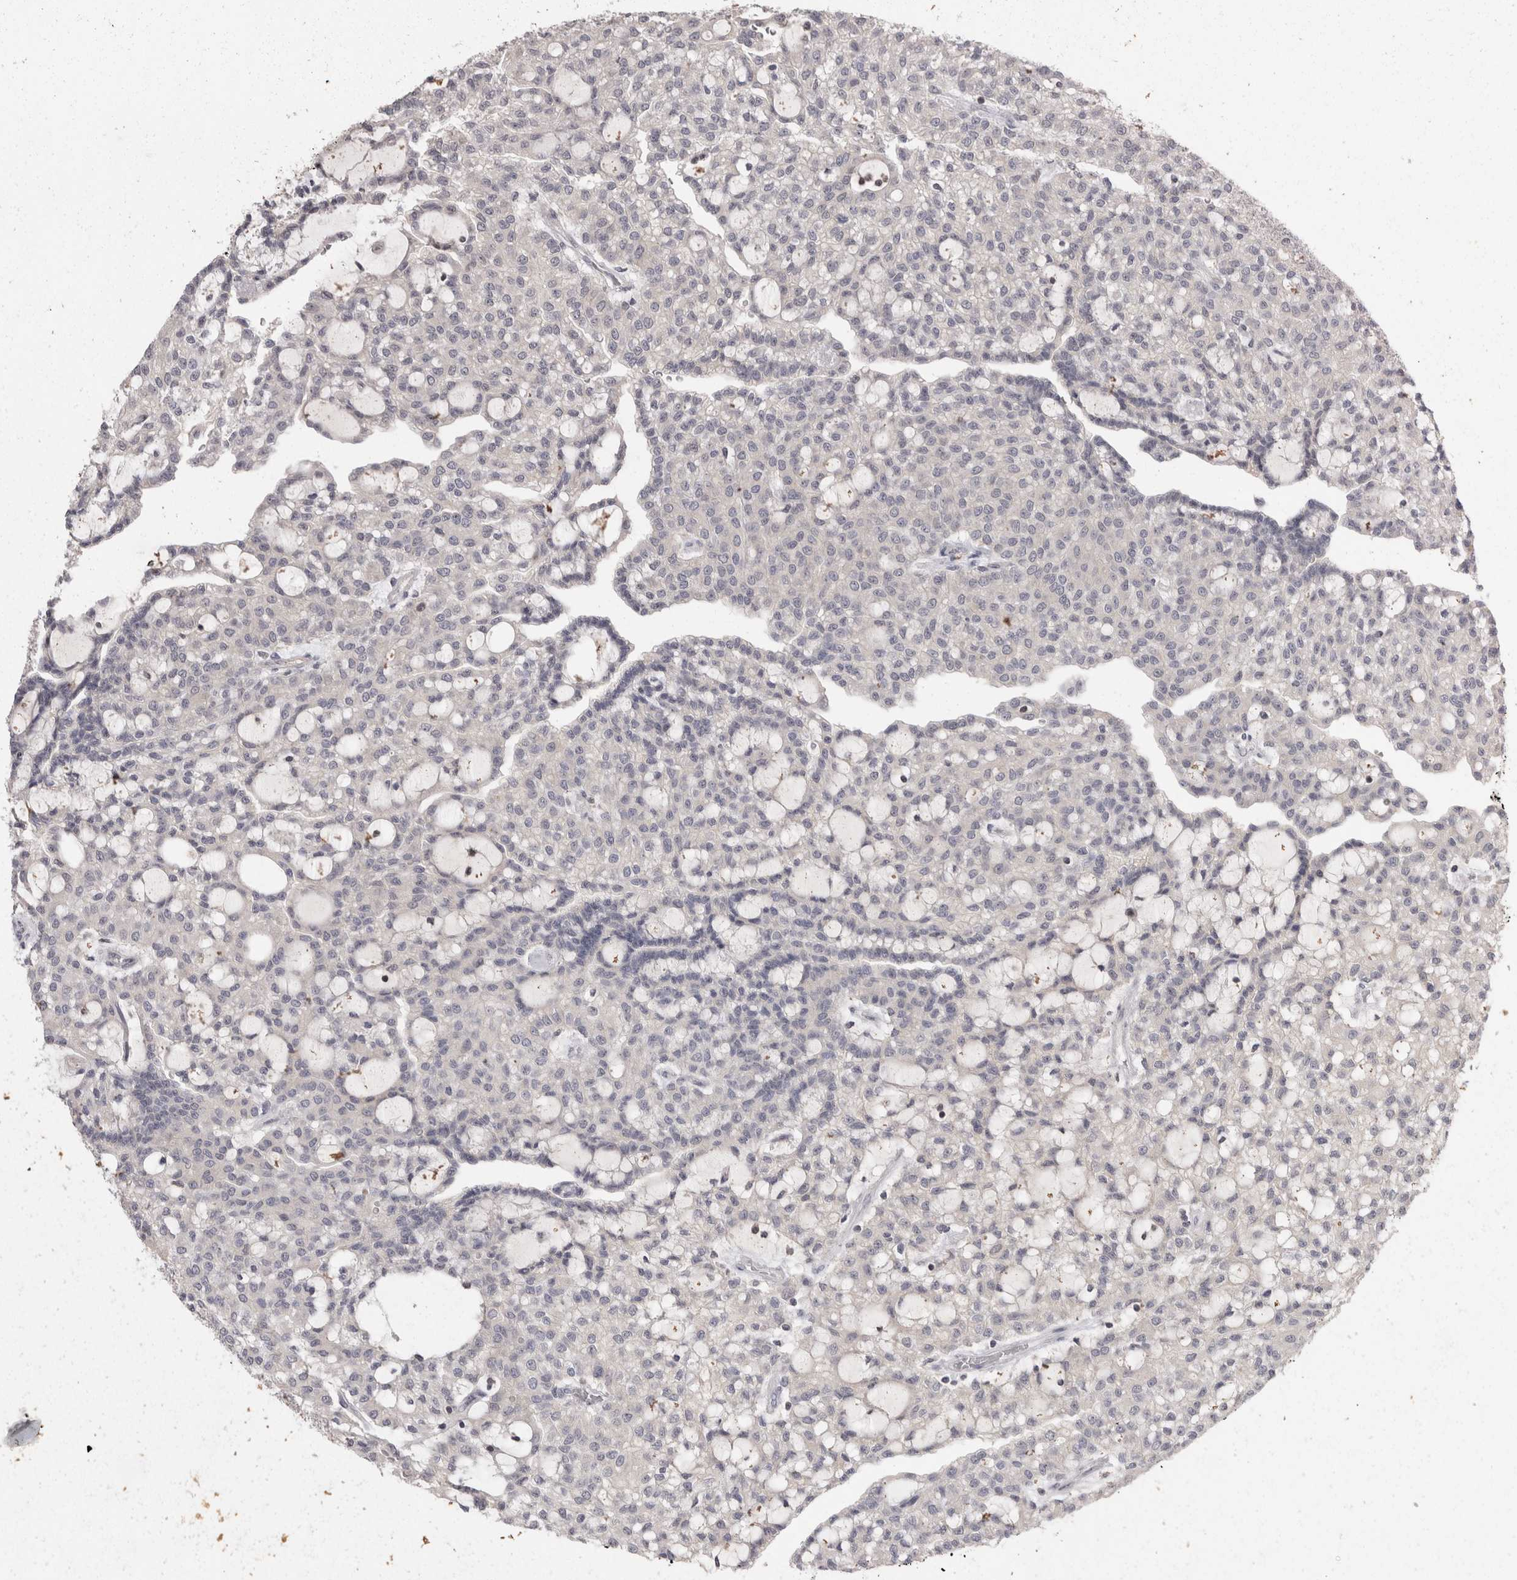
{"staining": {"intensity": "negative", "quantity": "none", "location": "none"}, "tissue": "renal cancer", "cell_type": "Tumor cells", "image_type": "cancer", "snomed": [{"axis": "morphology", "description": "Adenocarcinoma, NOS"}, {"axis": "topography", "description": "Kidney"}], "caption": "Image shows no significant protein staining in tumor cells of renal adenocarcinoma.", "gene": "ACAT2", "patient": {"sex": "male", "age": 63}}